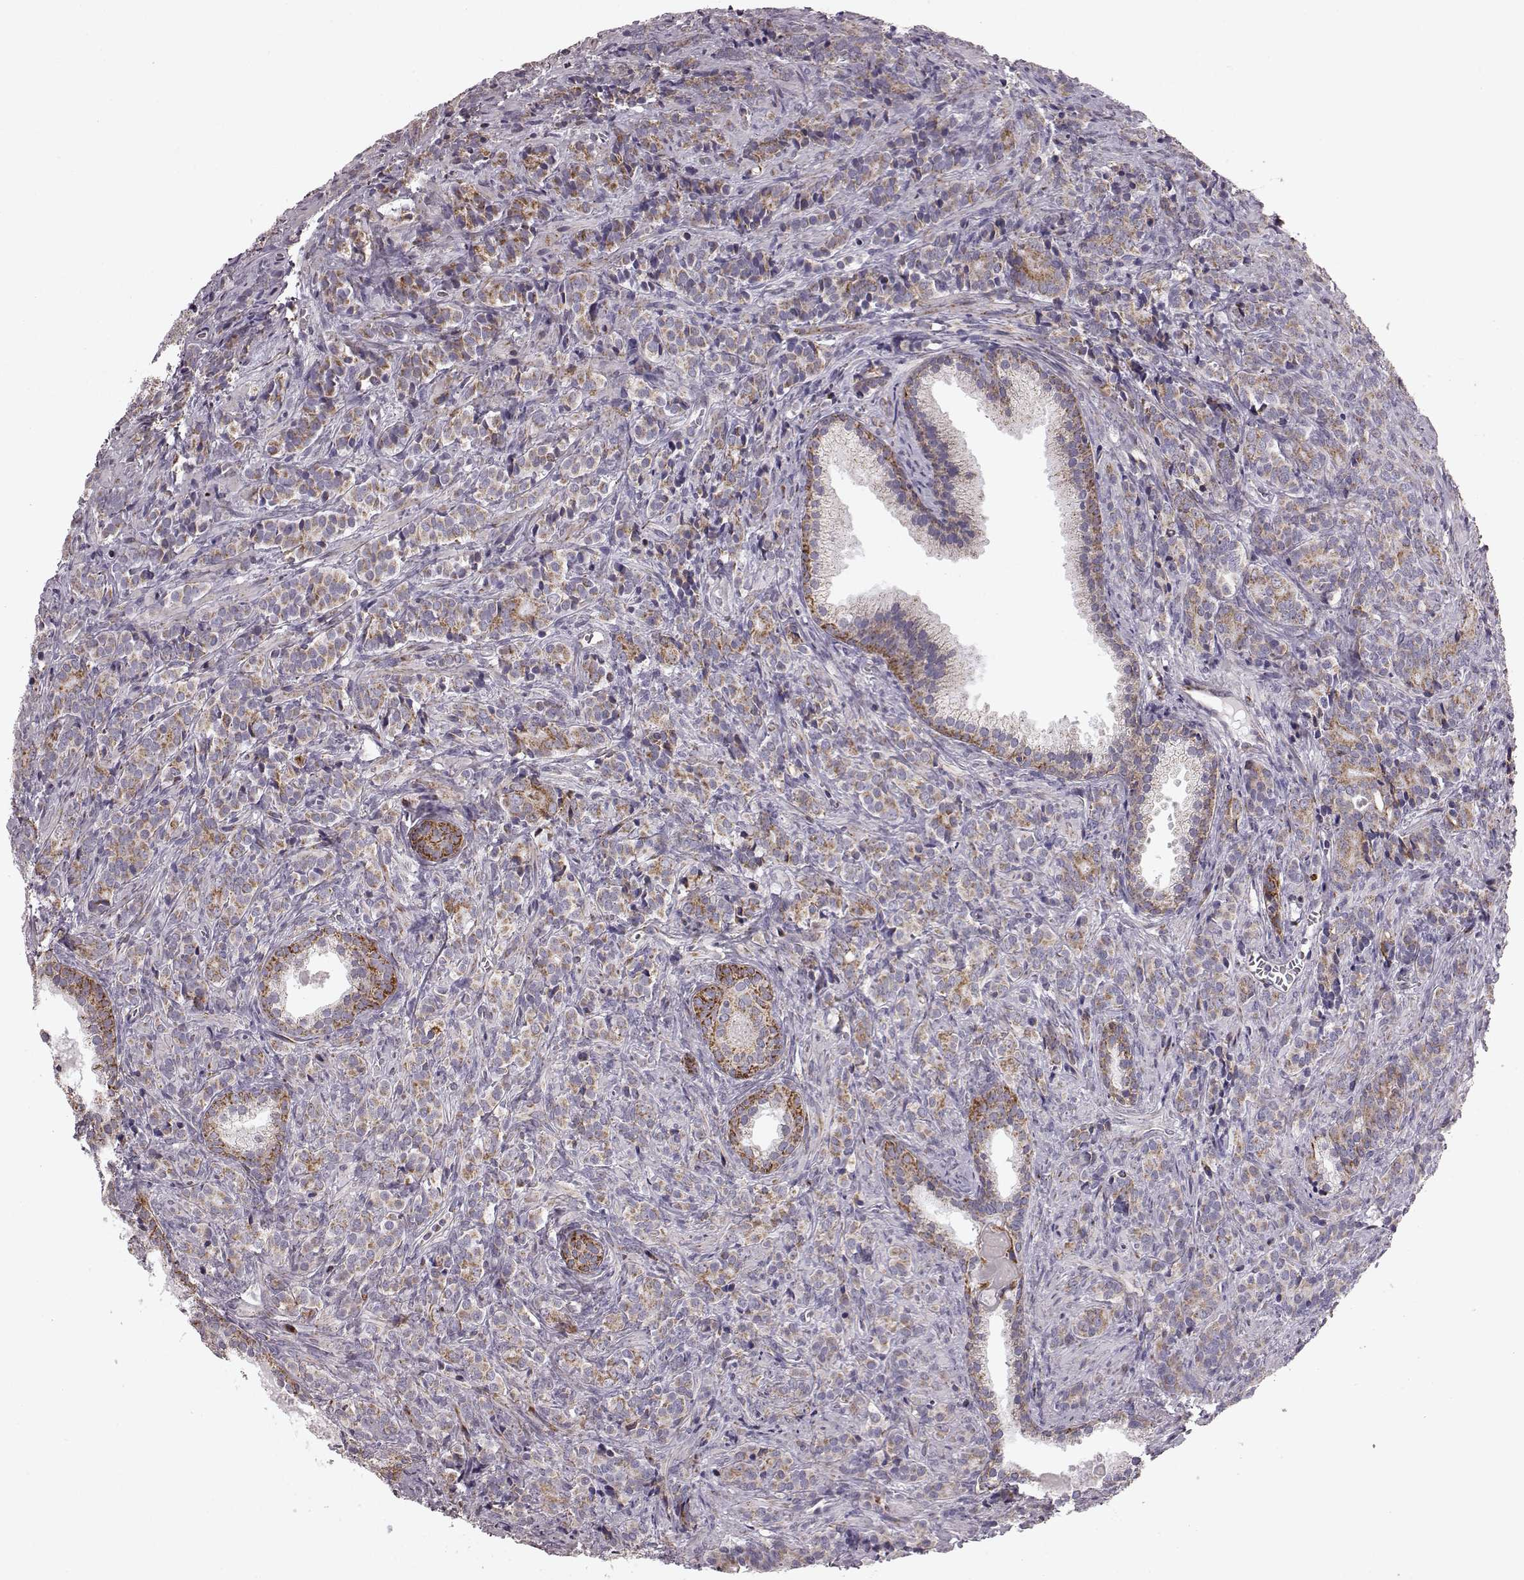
{"staining": {"intensity": "strong", "quantity": ">75%", "location": "cytoplasmic/membranous"}, "tissue": "prostate cancer", "cell_type": "Tumor cells", "image_type": "cancer", "snomed": [{"axis": "morphology", "description": "Adenocarcinoma, High grade"}, {"axis": "topography", "description": "Prostate"}], "caption": "Immunohistochemistry (IHC) image of human adenocarcinoma (high-grade) (prostate) stained for a protein (brown), which displays high levels of strong cytoplasmic/membranous expression in about >75% of tumor cells.", "gene": "ATP5MF", "patient": {"sex": "male", "age": 84}}